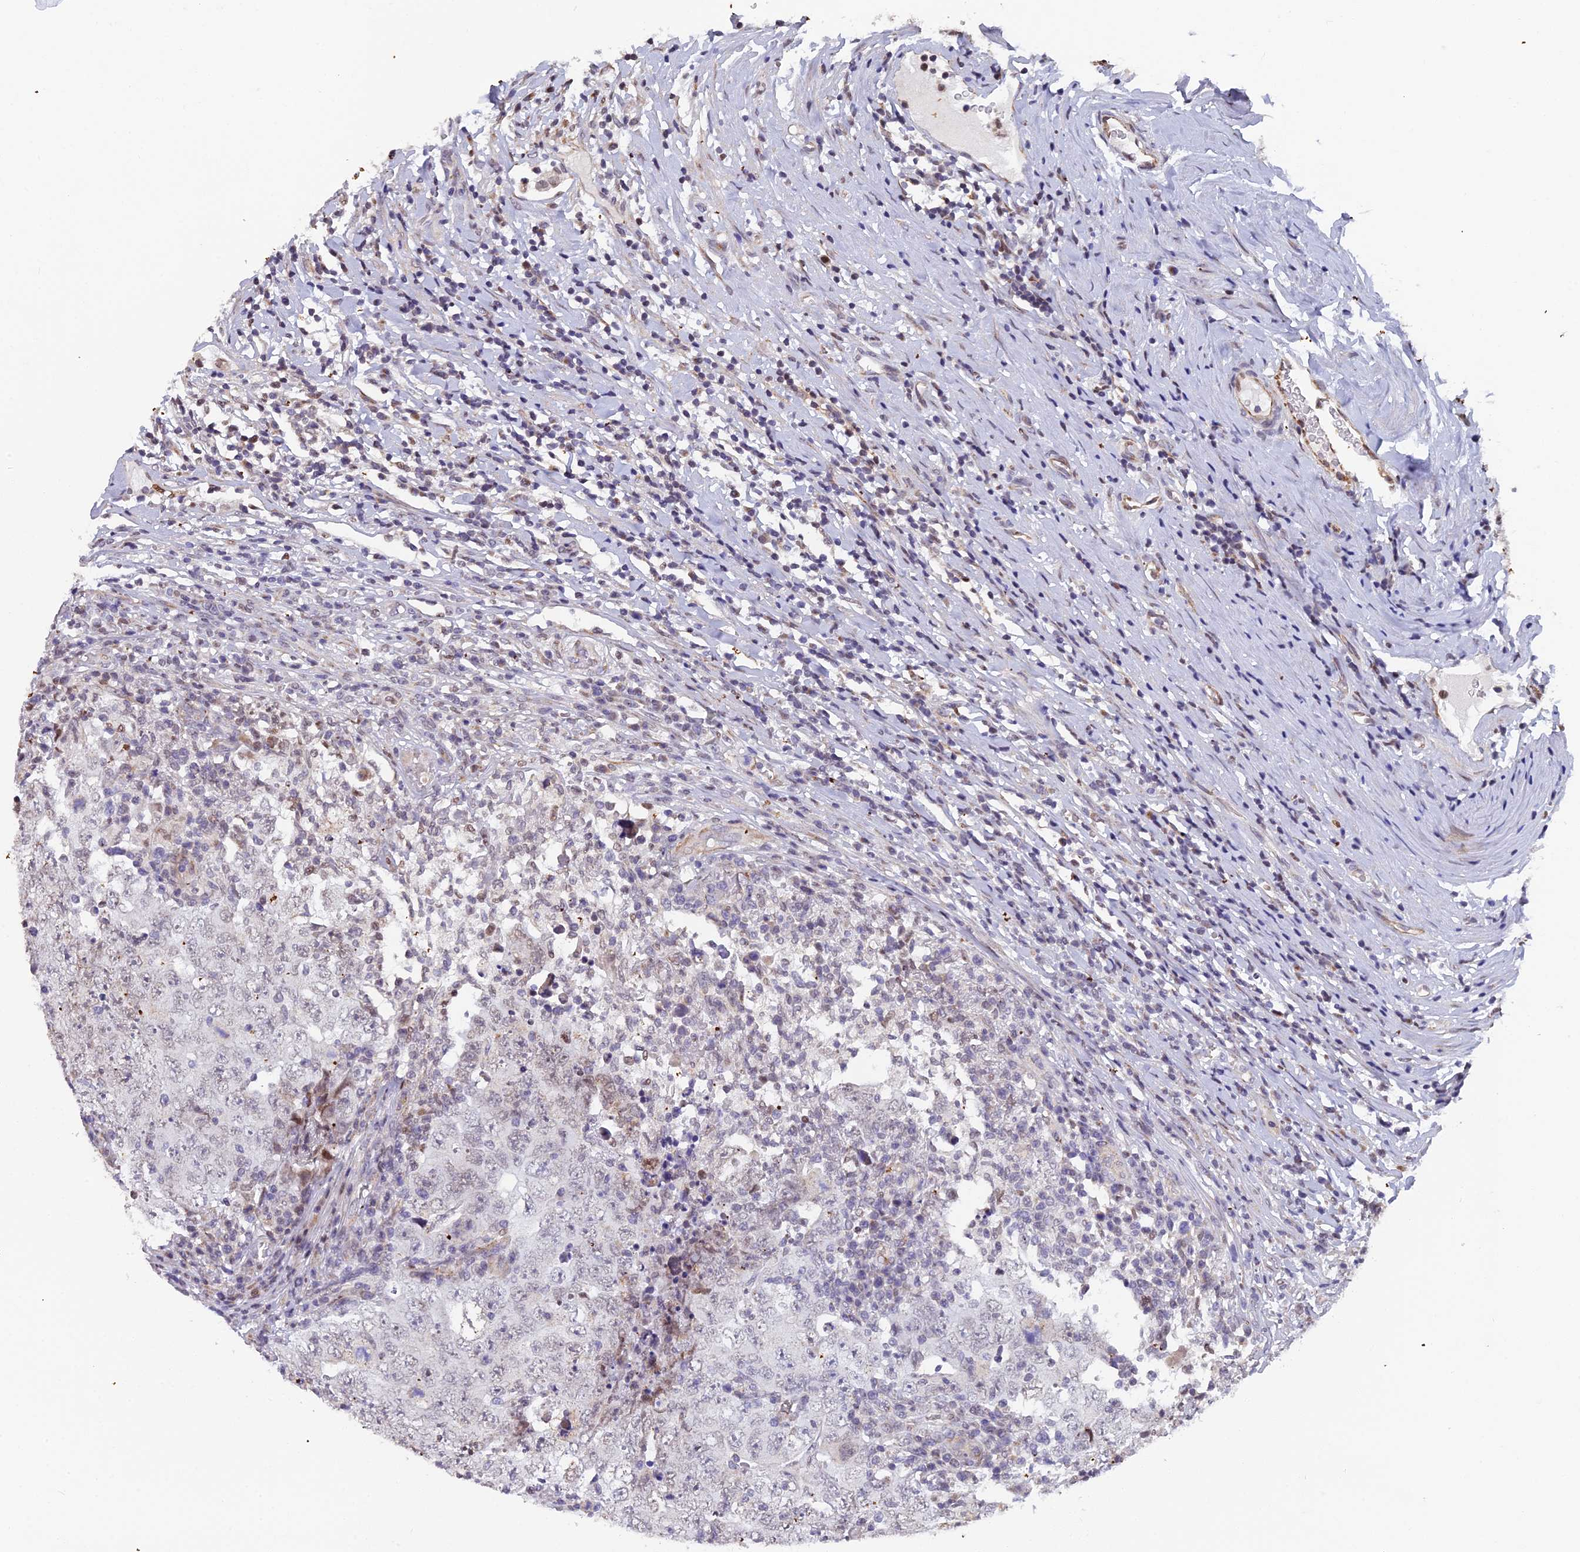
{"staining": {"intensity": "negative", "quantity": "none", "location": "none"}, "tissue": "testis cancer", "cell_type": "Tumor cells", "image_type": "cancer", "snomed": [{"axis": "morphology", "description": "Carcinoma, Embryonal, NOS"}, {"axis": "topography", "description": "Testis"}], "caption": "Protein analysis of testis cancer (embryonal carcinoma) exhibits no significant staining in tumor cells. (Immunohistochemistry (ihc), brightfield microscopy, high magnification).", "gene": "XKR9", "patient": {"sex": "male", "age": 26}}